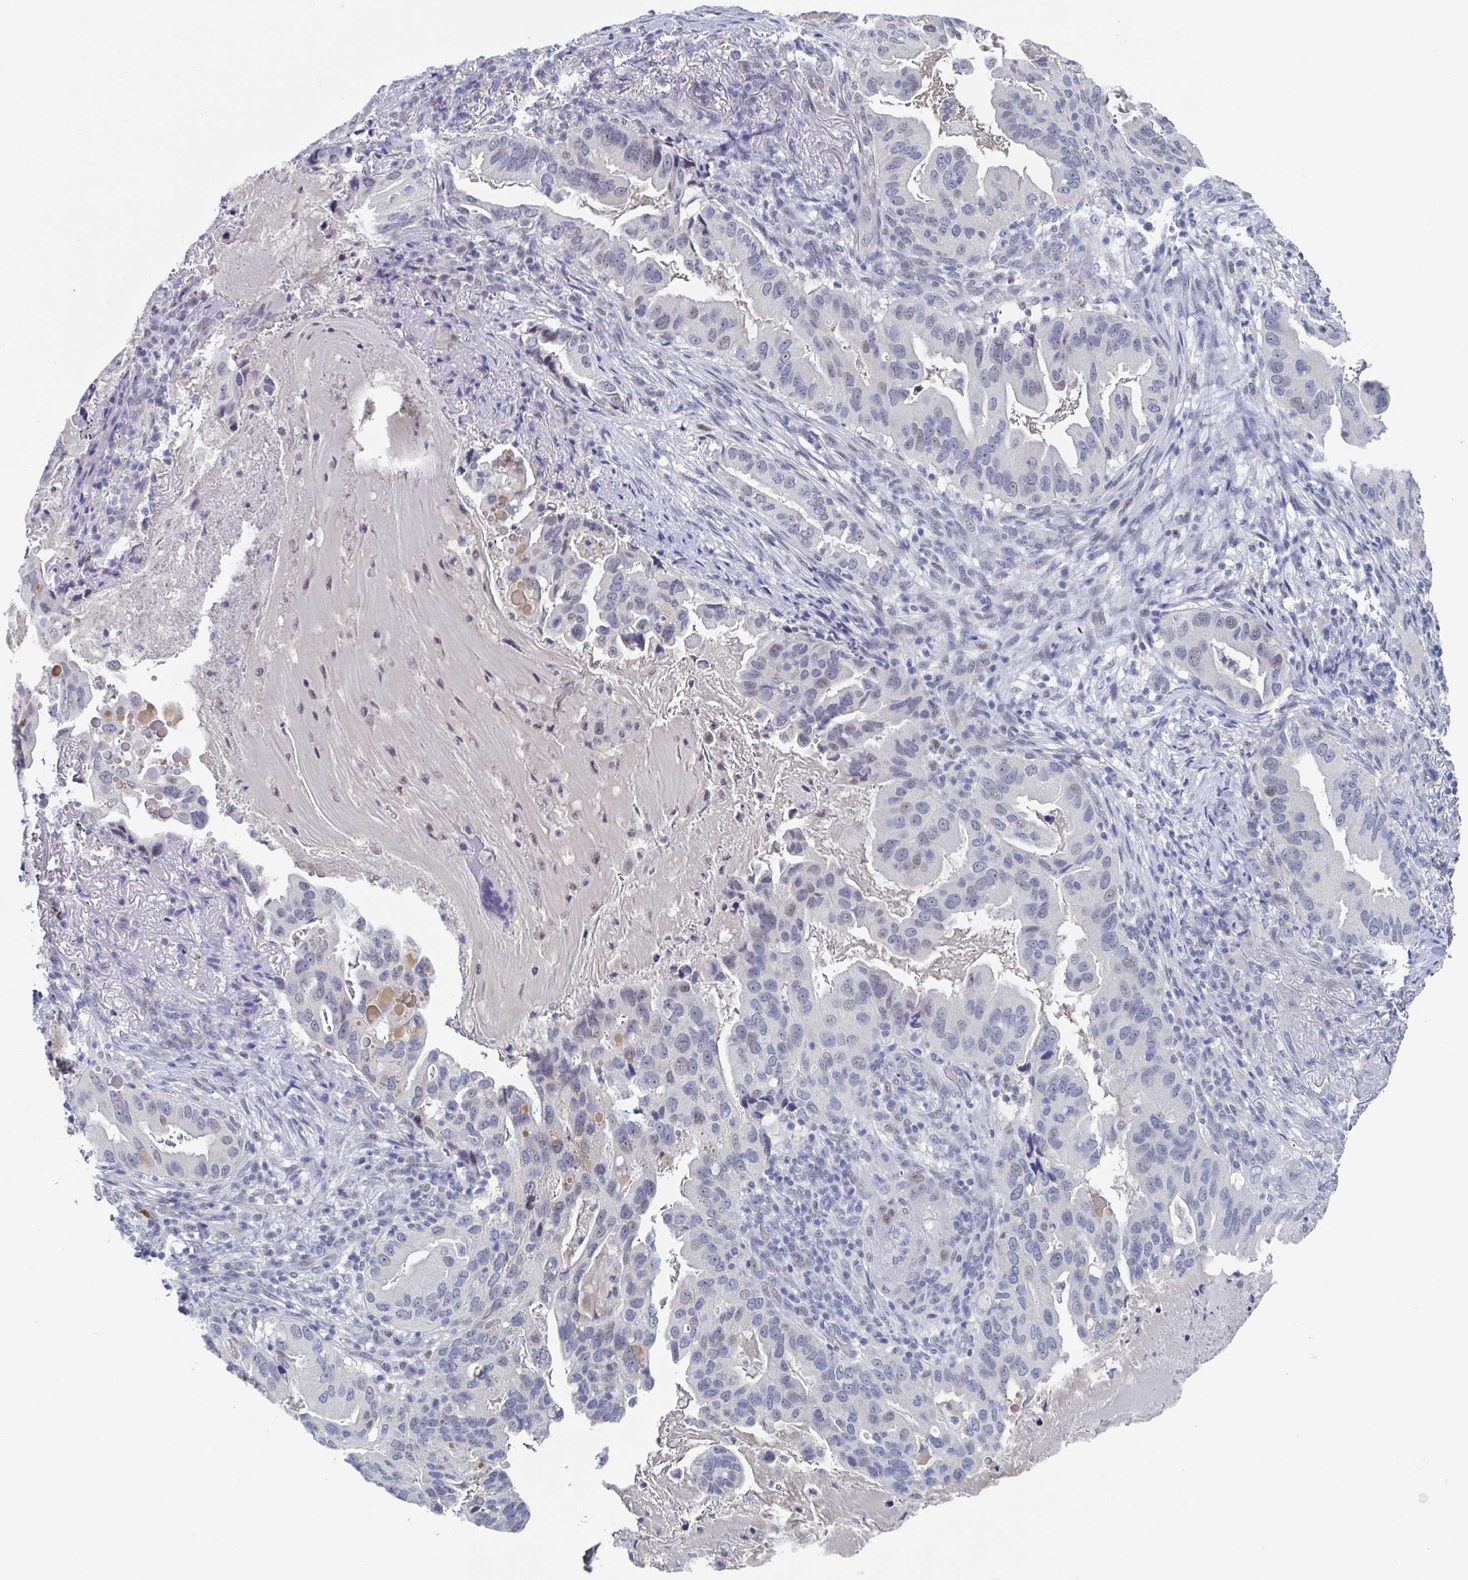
{"staining": {"intensity": "negative", "quantity": "none", "location": "none"}, "tissue": "lung cancer", "cell_type": "Tumor cells", "image_type": "cancer", "snomed": [{"axis": "morphology", "description": "Adenocarcinoma, NOS"}, {"axis": "topography", "description": "Lung"}], "caption": "DAB (3,3'-diaminobenzidine) immunohistochemical staining of adenocarcinoma (lung) exhibits no significant staining in tumor cells. (DAB IHC, high magnification).", "gene": "KDM4D", "patient": {"sex": "female", "age": 69}}